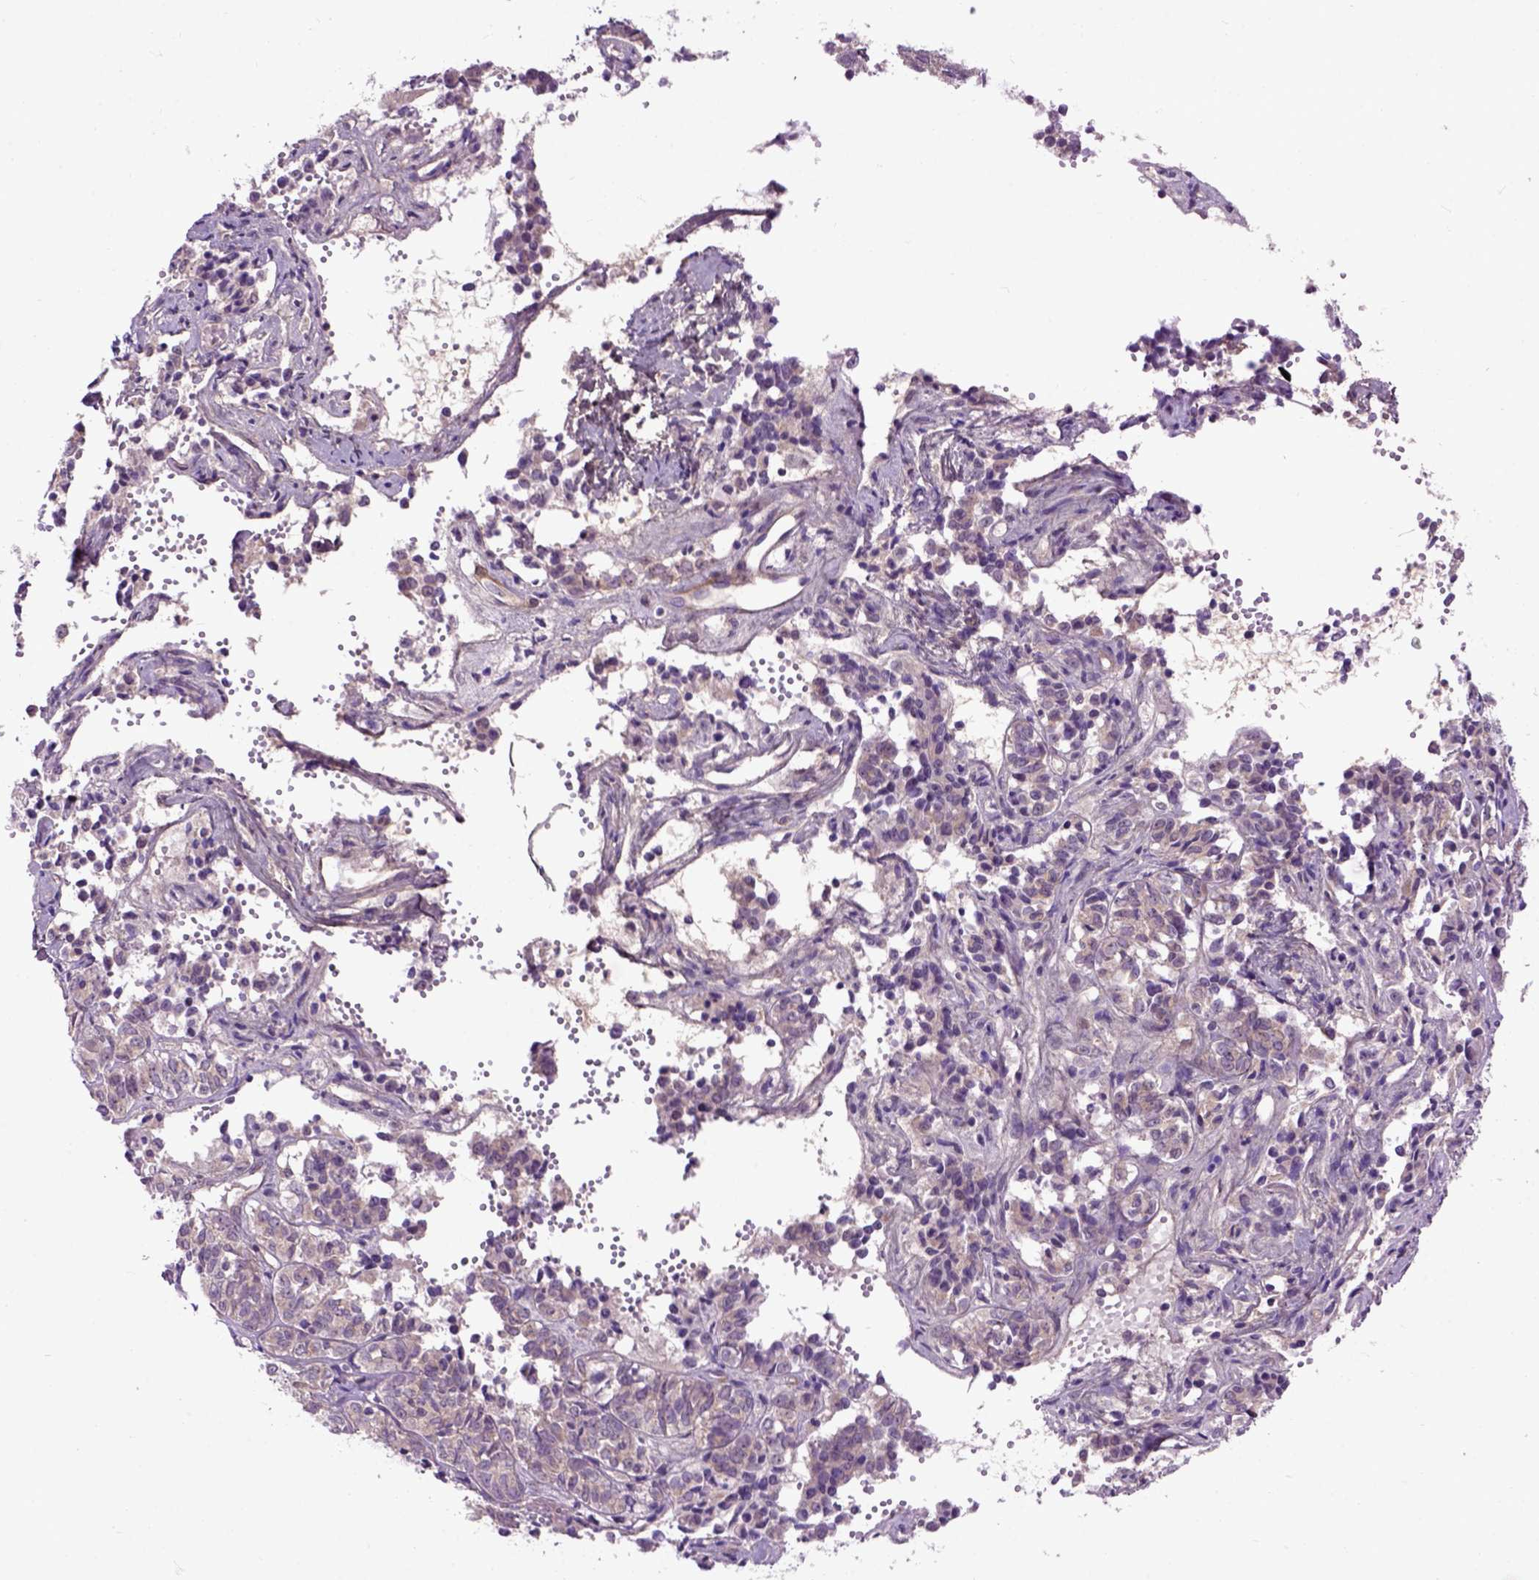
{"staining": {"intensity": "negative", "quantity": "none", "location": "none"}, "tissue": "ovarian cancer", "cell_type": "Tumor cells", "image_type": "cancer", "snomed": [{"axis": "morphology", "description": "Carcinoma, endometroid"}, {"axis": "topography", "description": "Ovary"}], "caption": "Immunohistochemistry (IHC) histopathology image of human ovarian cancer (endometroid carcinoma) stained for a protein (brown), which exhibits no positivity in tumor cells. (DAB (3,3'-diaminobenzidine) immunohistochemistry (IHC) with hematoxylin counter stain).", "gene": "MAPT", "patient": {"sex": "female", "age": 80}}